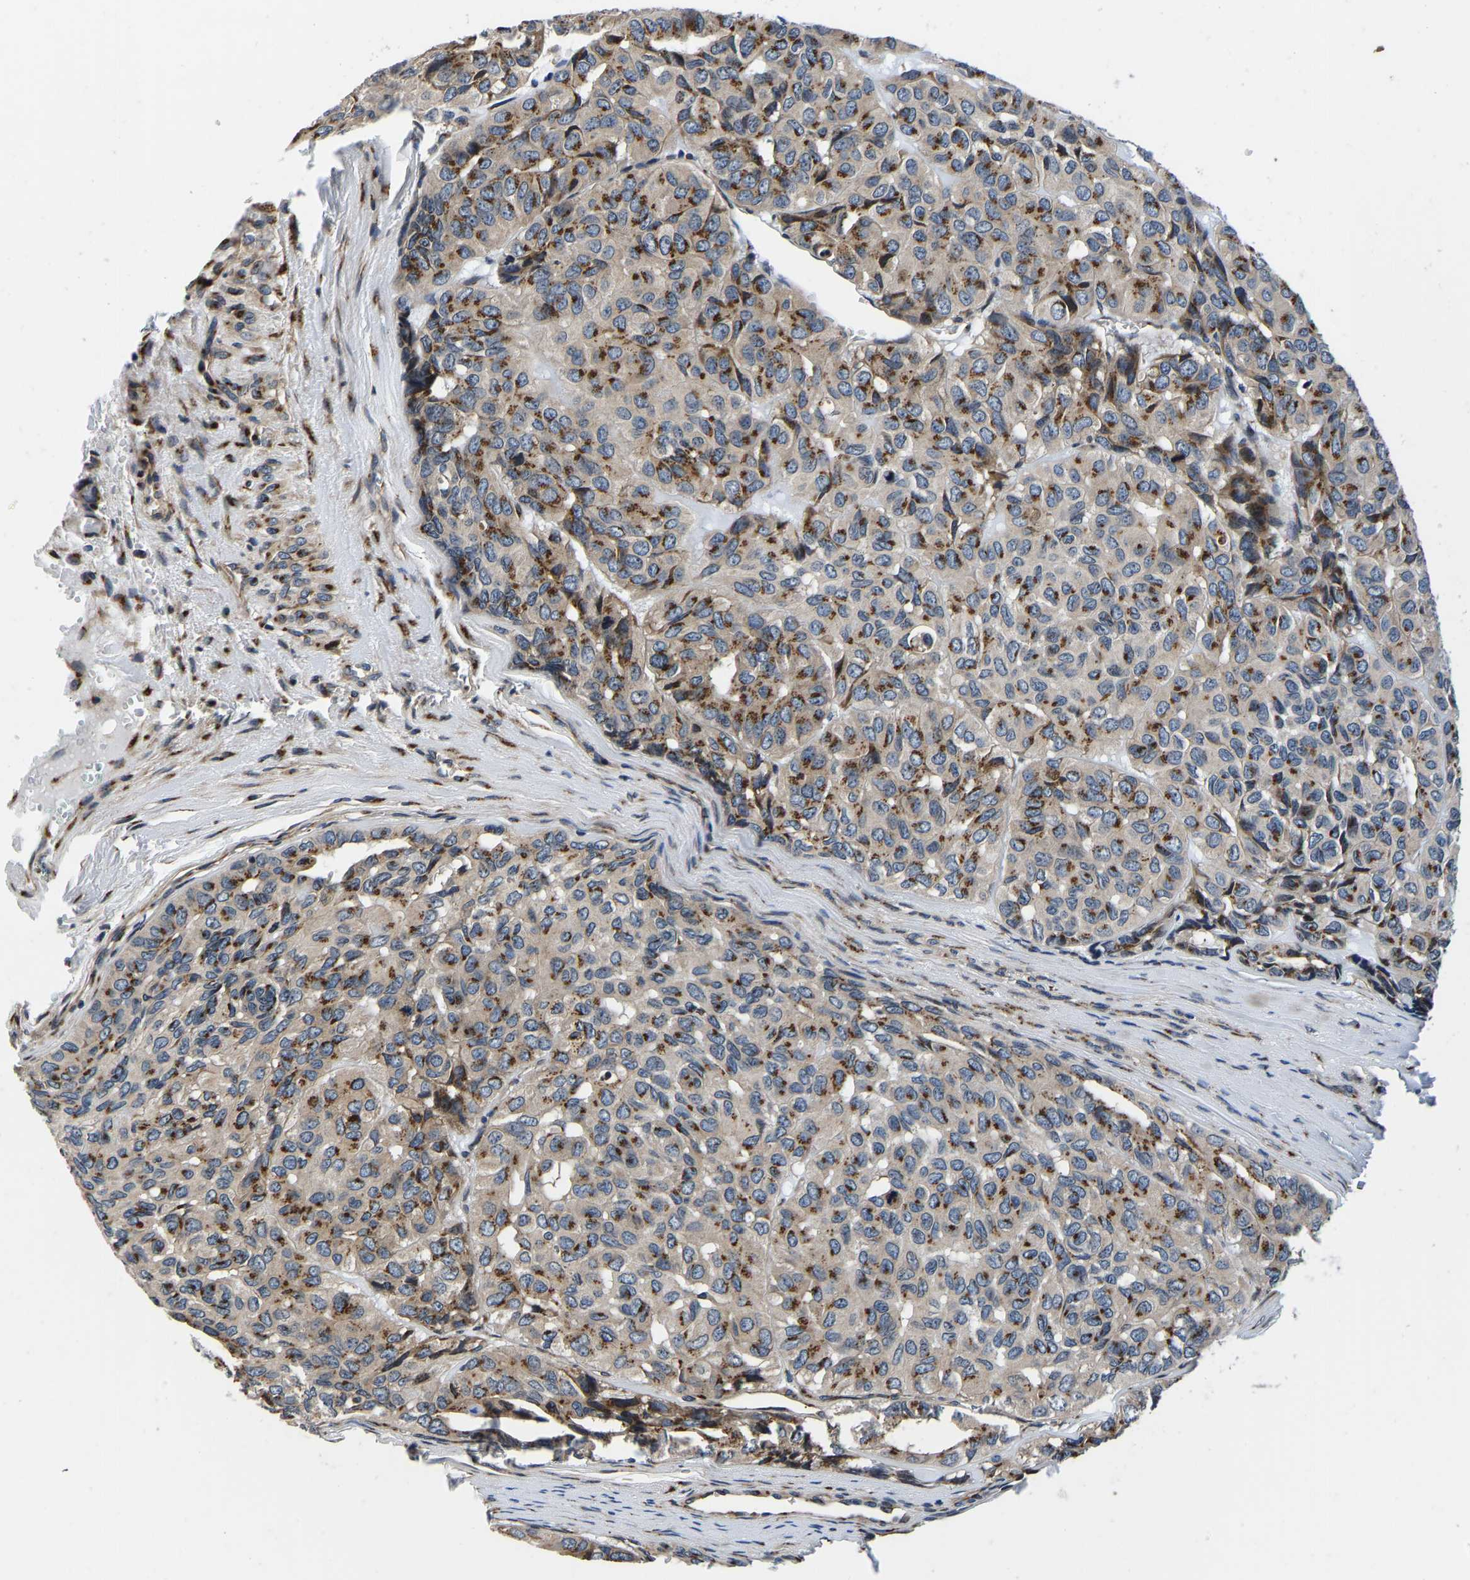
{"staining": {"intensity": "moderate", "quantity": ">75%", "location": "cytoplasmic/membranous"}, "tissue": "head and neck cancer", "cell_type": "Tumor cells", "image_type": "cancer", "snomed": [{"axis": "morphology", "description": "Adenocarcinoma, NOS"}, {"axis": "topography", "description": "Salivary gland, NOS"}, {"axis": "topography", "description": "Head-Neck"}], "caption": "High-magnification brightfield microscopy of head and neck adenocarcinoma stained with DAB (brown) and counterstained with hematoxylin (blue). tumor cells exhibit moderate cytoplasmic/membranous positivity is identified in about>75% of cells. (brown staining indicates protein expression, while blue staining denotes nuclei).", "gene": "RABAC1", "patient": {"sex": "female", "age": 76}}